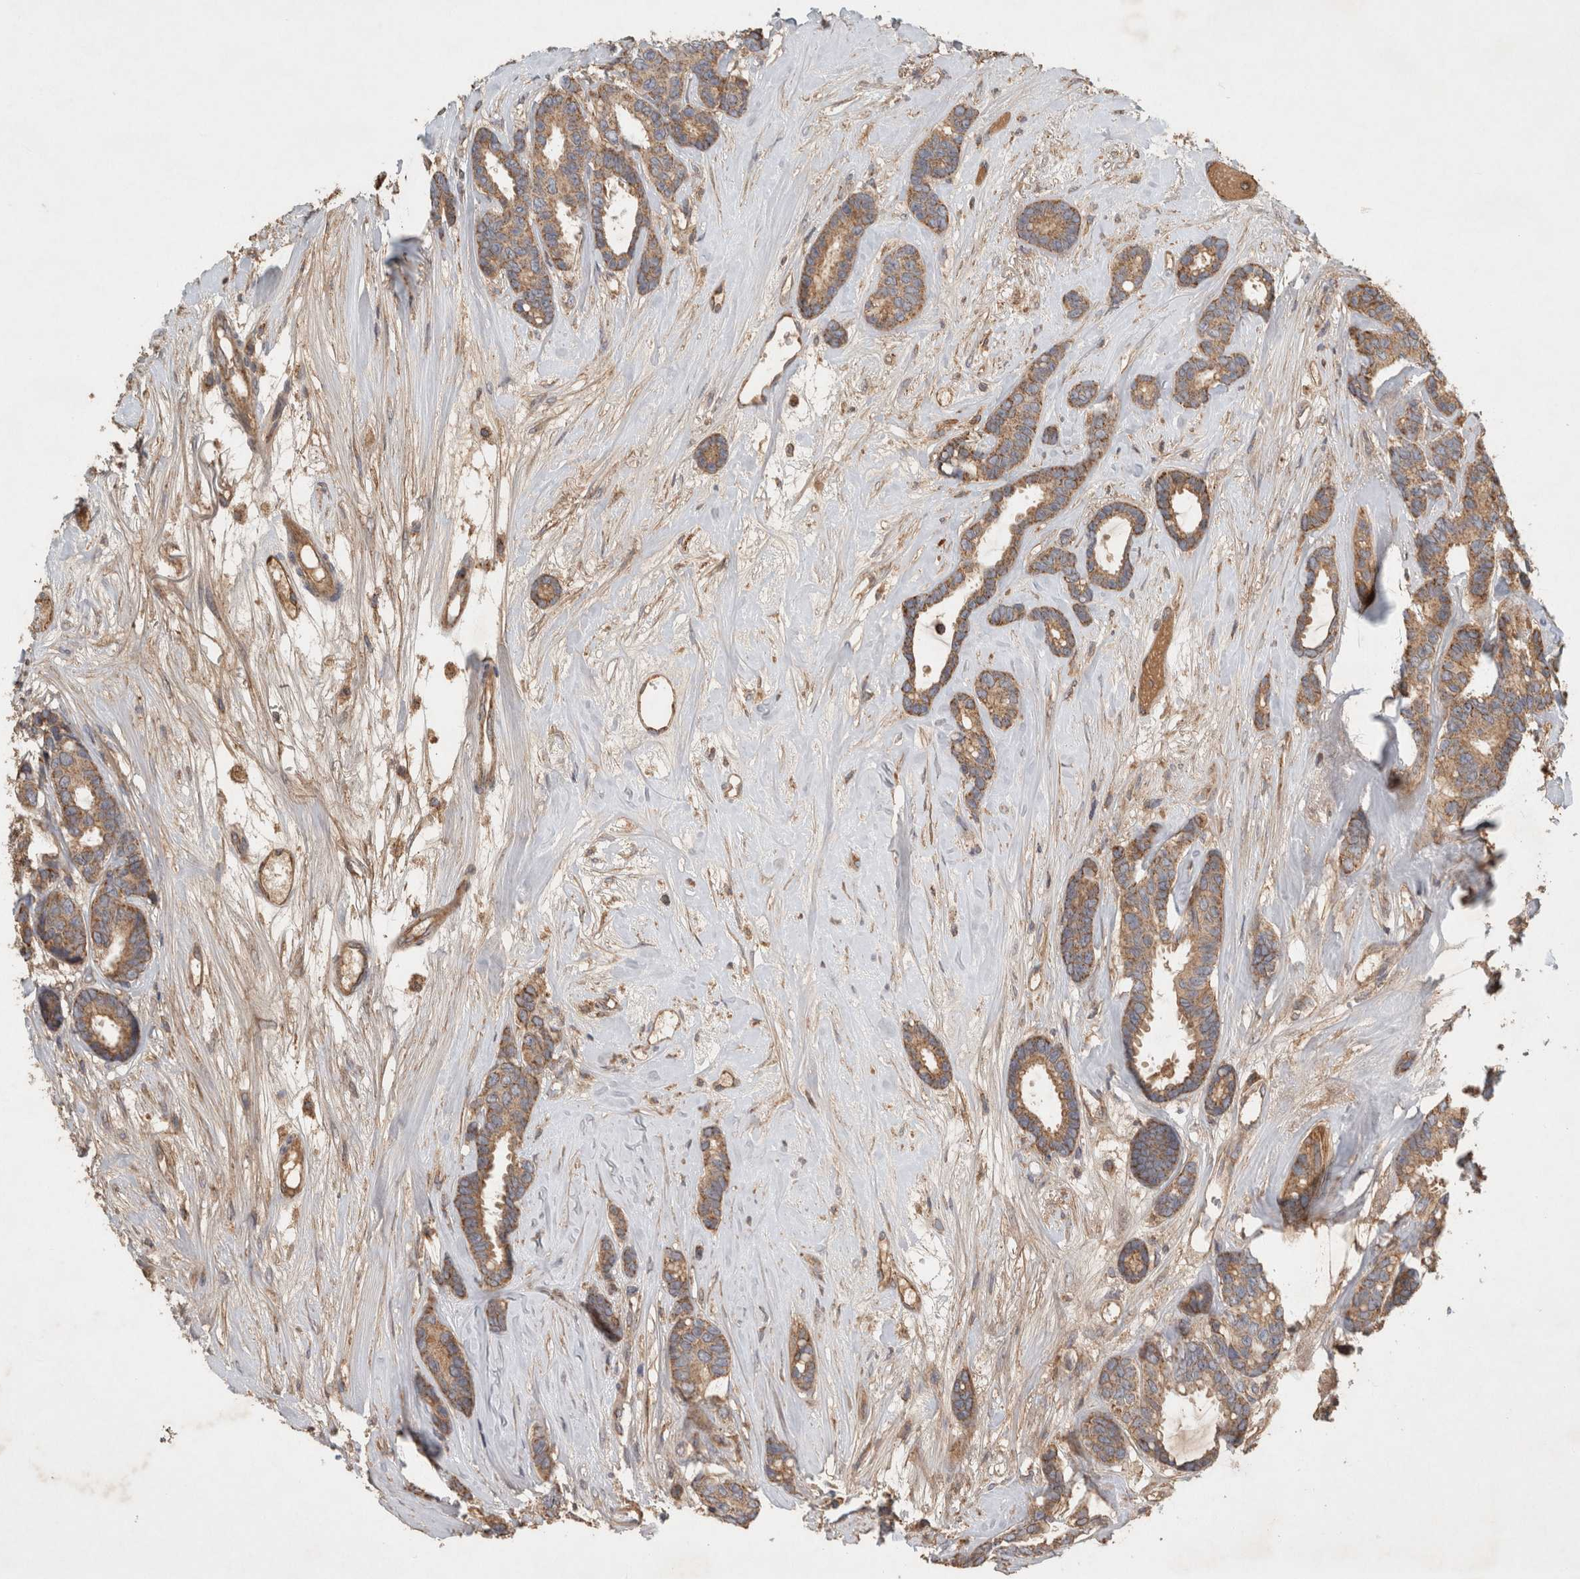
{"staining": {"intensity": "moderate", "quantity": ">75%", "location": "cytoplasmic/membranous"}, "tissue": "breast cancer", "cell_type": "Tumor cells", "image_type": "cancer", "snomed": [{"axis": "morphology", "description": "Duct carcinoma"}, {"axis": "topography", "description": "Breast"}], "caption": "Breast infiltrating ductal carcinoma stained for a protein demonstrates moderate cytoplasmic/membranous positivity in tumor cells.", "gene": "SERAC1", "patient": {"sex": "female", "age": 87}}